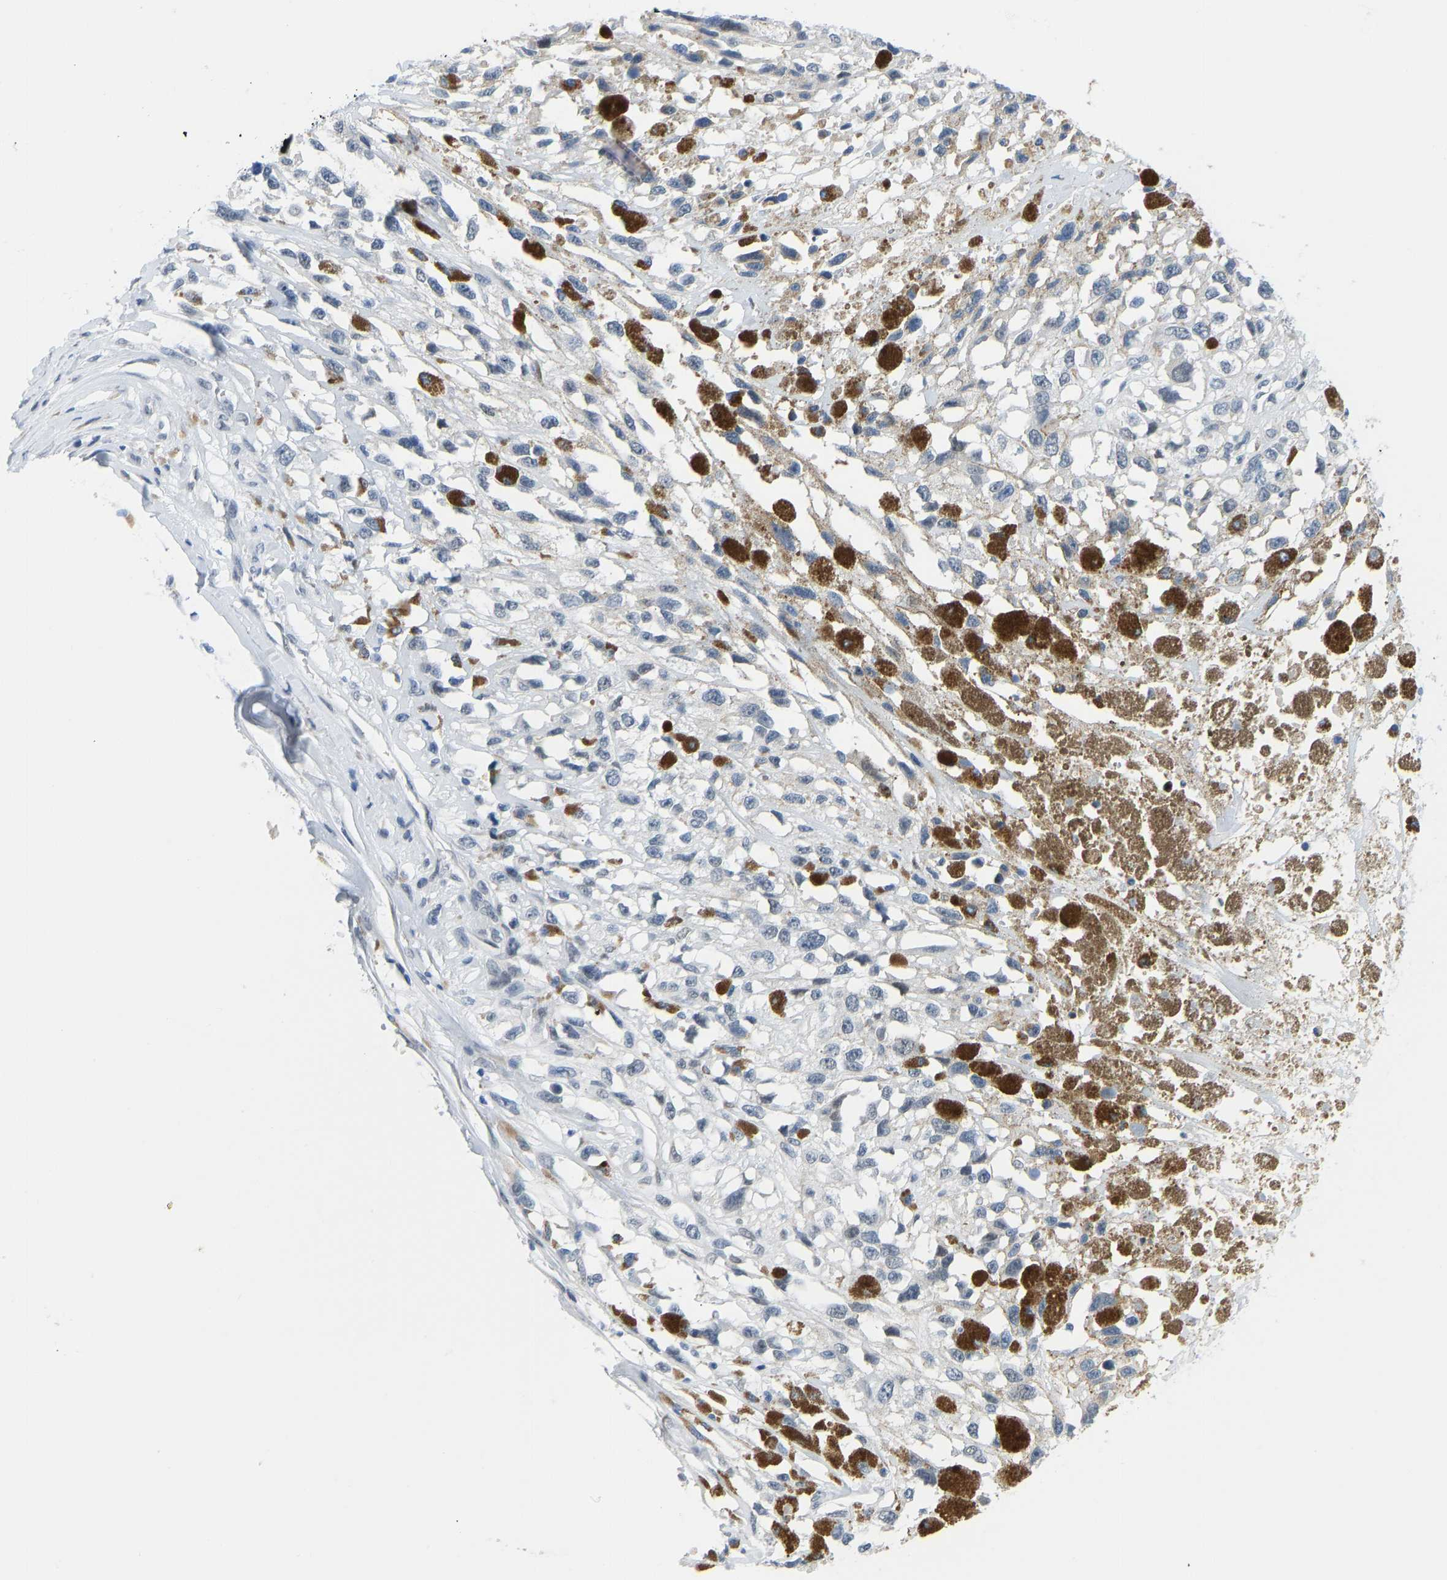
{"staining": {"intensity": "negative", "quantity": "none", "location": "none"}, "tissue": "melanoma", "cell_type": "Tumor cells", "image_type": "cancer", "snomed": [{"axis": "morphology", "description": "Malignant melanoma, Metastatic site"}, {"axis": "topography", "description": "Lymph node"}], "caption": "The image demonstrates no staining of tumor cells in melanoma.", "gene": "TXNDC2", "patient": {"sex": "male", "age": 59}}